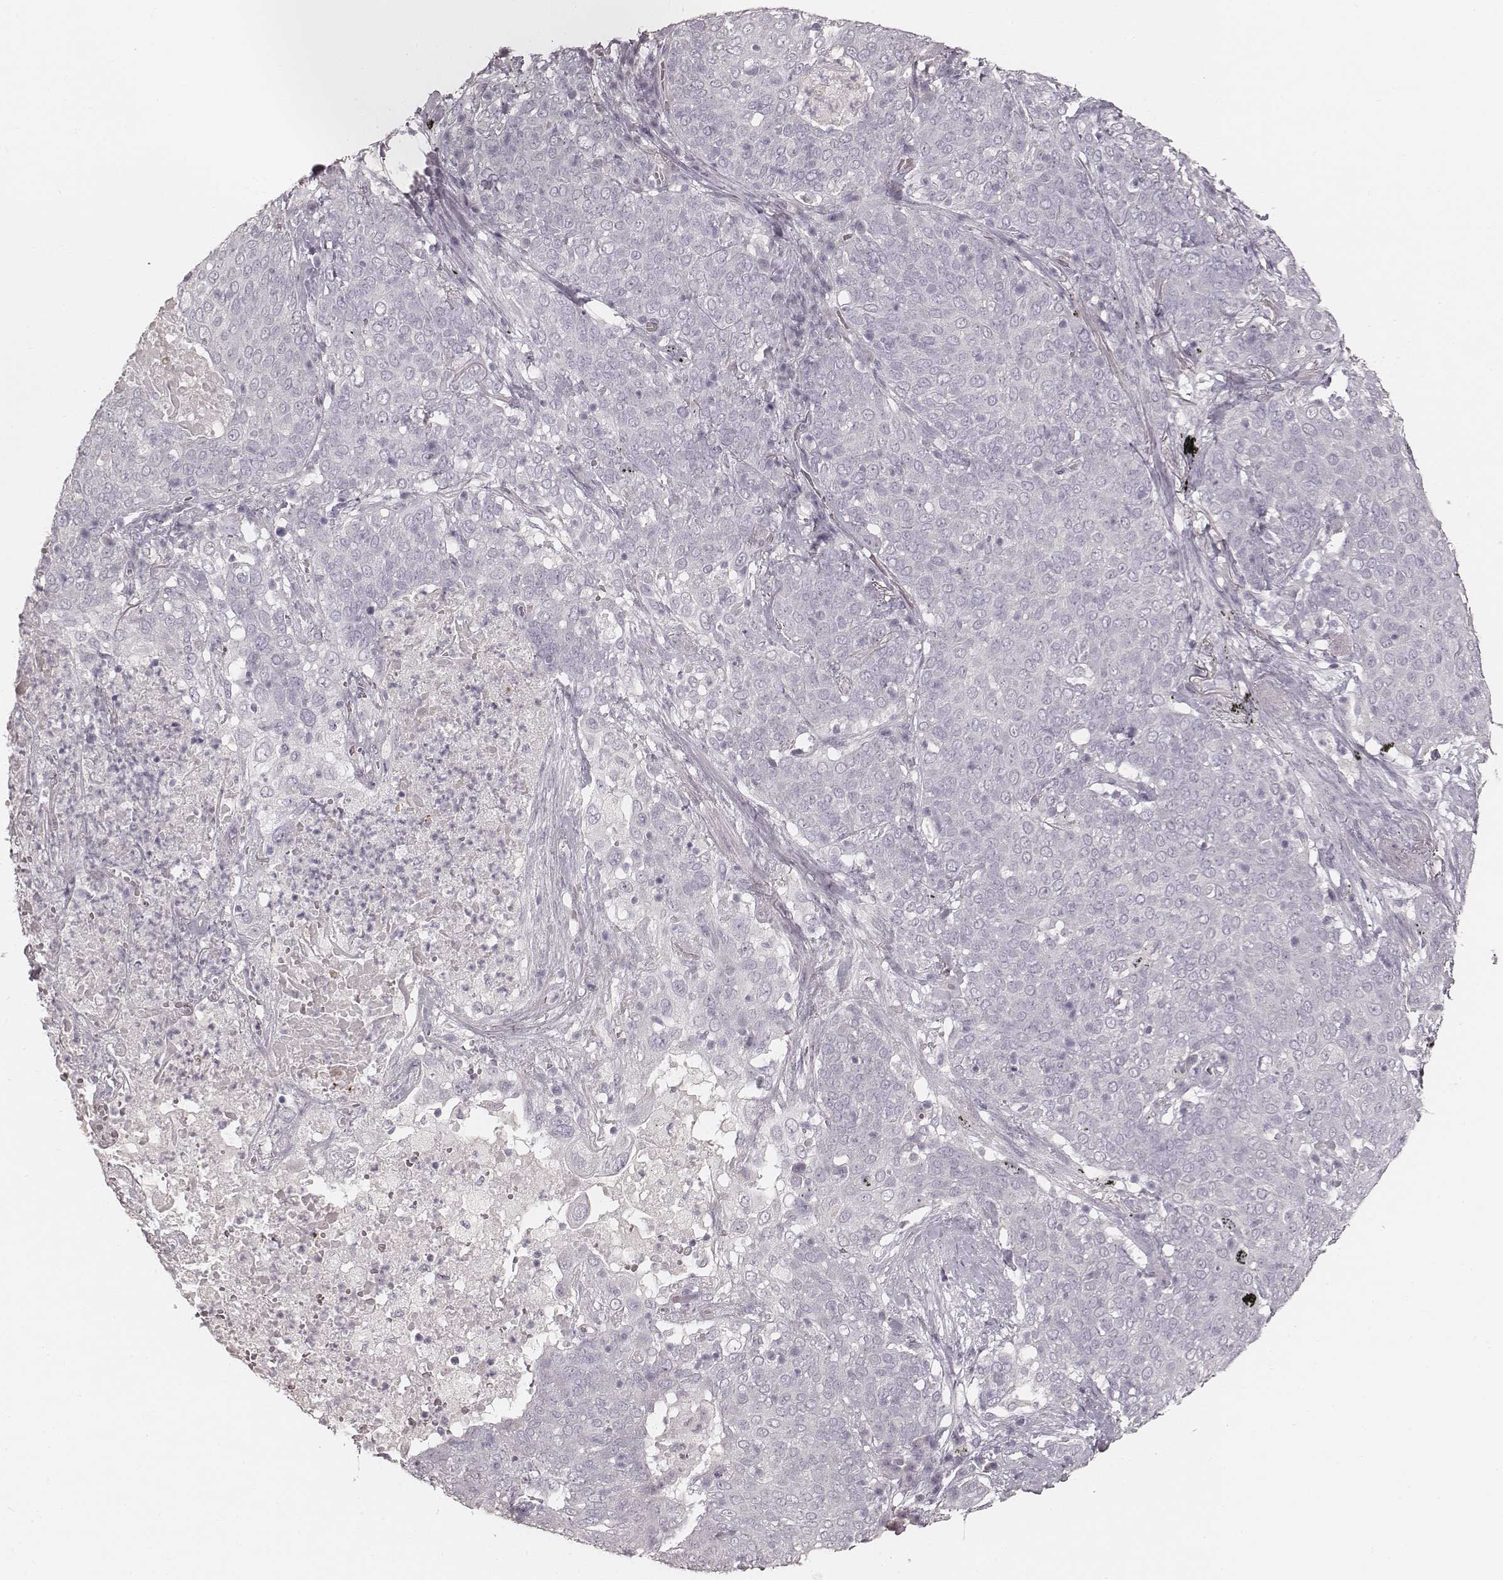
{"staining": {"intensity": "negative", "quantity": "none", "location": "none"}, "tissue": "lung cancer", "cell_type": "Tumor cells", "image_type": "cancer", "snomed": [{"axis": "morphology", "description": "Squamous cell carcinoma, NOS"}, {"axis": "topography", "description": "Lung"}], "caption": "Protein analysis of lung squamous cell carcinoma exhibits no significant positivity in tumor cells.", "gene": "KRT26", "patient": {"sex": "male", "age": 82}}